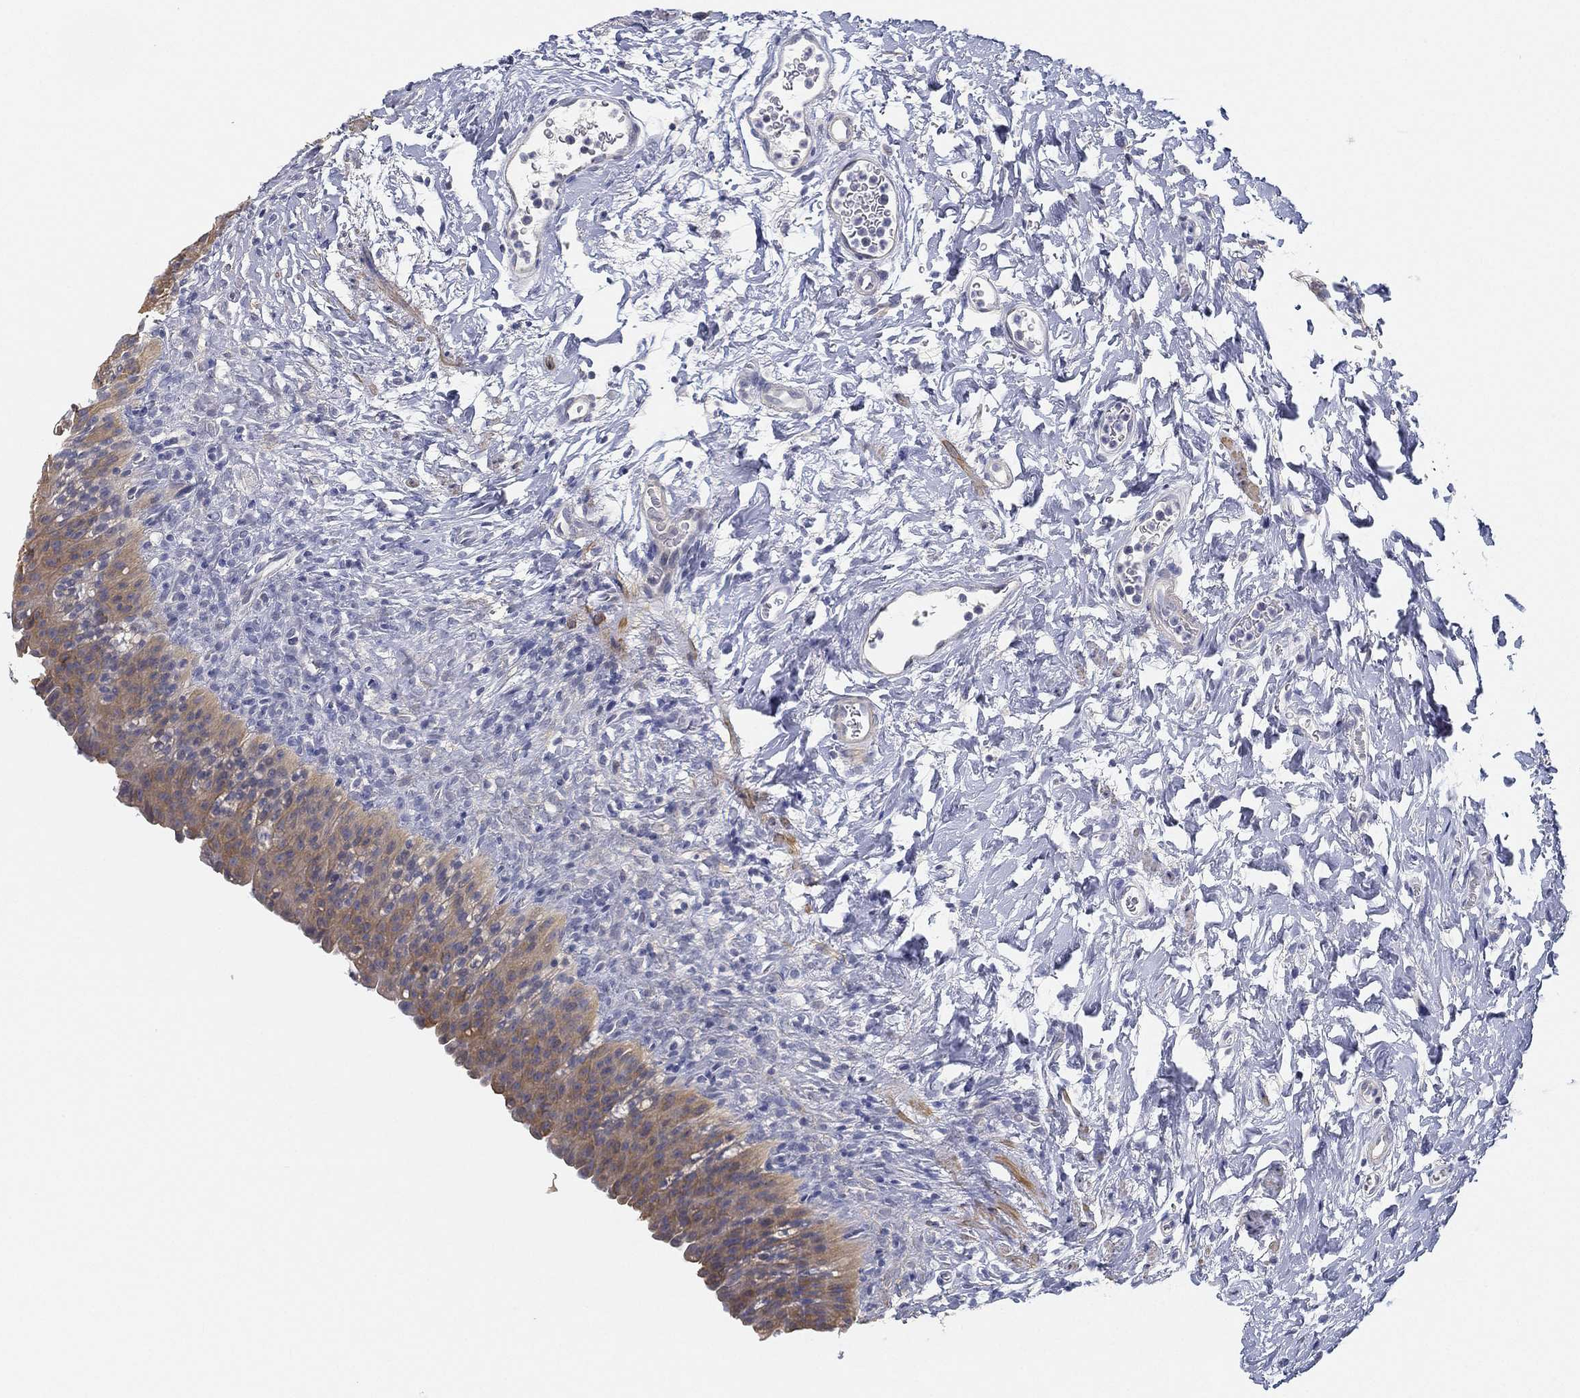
{"staining": {"intensity": "moderate", "quantity": "25%-75%", "location": "cytoplasmic/membranous"}, "tissue": "urinary bladder", "cell_type": "Urothelial cells", "image_type": "normal", "snomed": [{"axis": "morphology", "description": "Normal tissue, NOS"}, {"axis": "topography", "description": "Urinary bladder"}], "caption": "This image shows IHC staining of benign human urinary bladder, with medium moderate cytoplasmic/membranous positivity in approximately 25%-75% of urothelial cells.", "gene": "GPR61", "patient": {"sex": "male", "age": 76}}